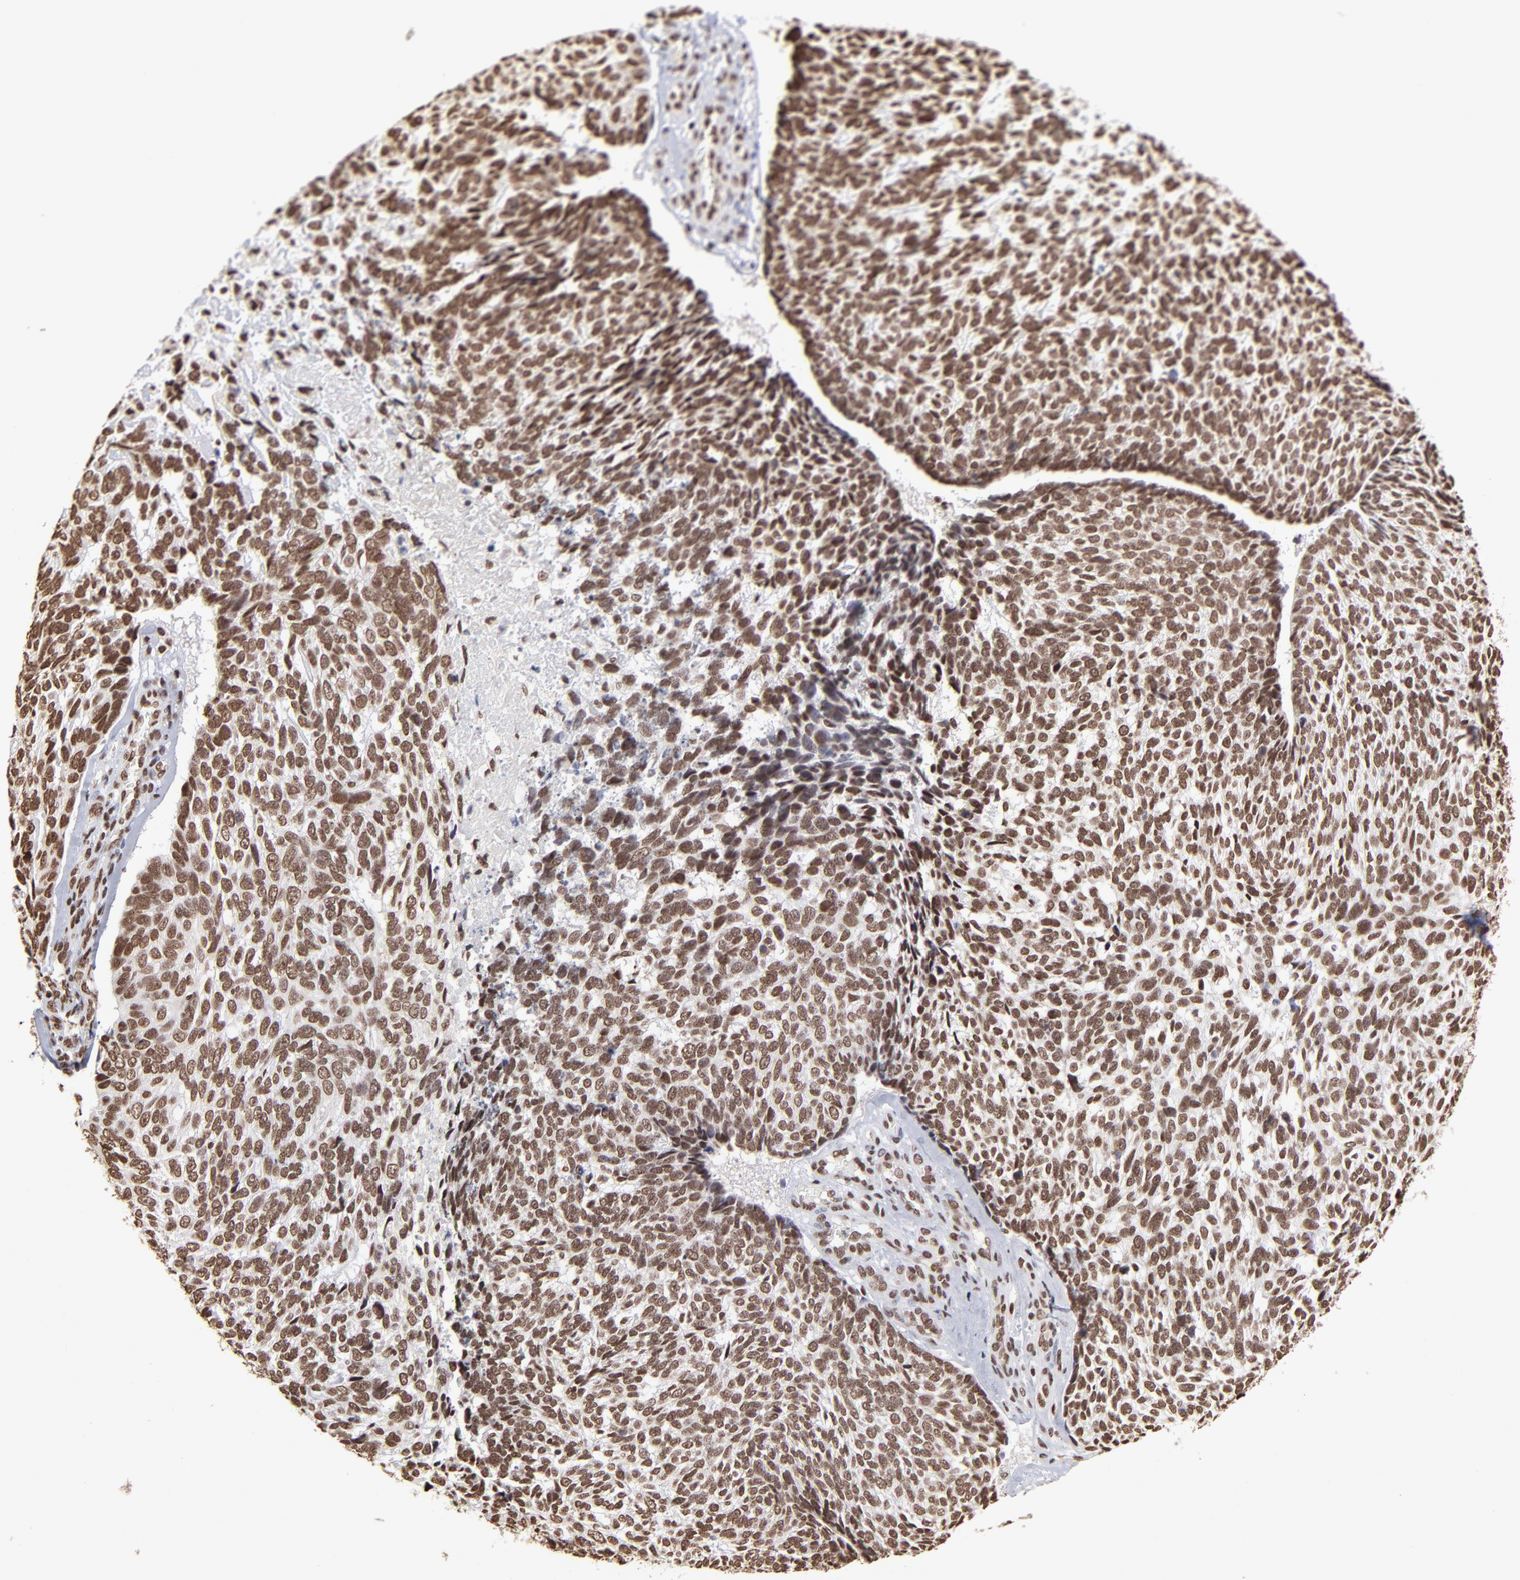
{"staining": {"intensity": "strong", "quantity": ">75%", "location": "nuclear"}, "tissue": "skin cancer", "cell_type": "Tumor cells", "image_type": "cancer", "snomed": [{"axis": "morphology", "description": "Basal cell carcinoma"}, {"axis": "topography", "description": "Skin"}], "caption": "Immunohistochemical staining of basal cell carcinoma (skin) displays strong nuclear protein expression in approximately >75% of tumor cells.", "gene": "ZNF3", "patient": {"sex": "male", "age": 72}}